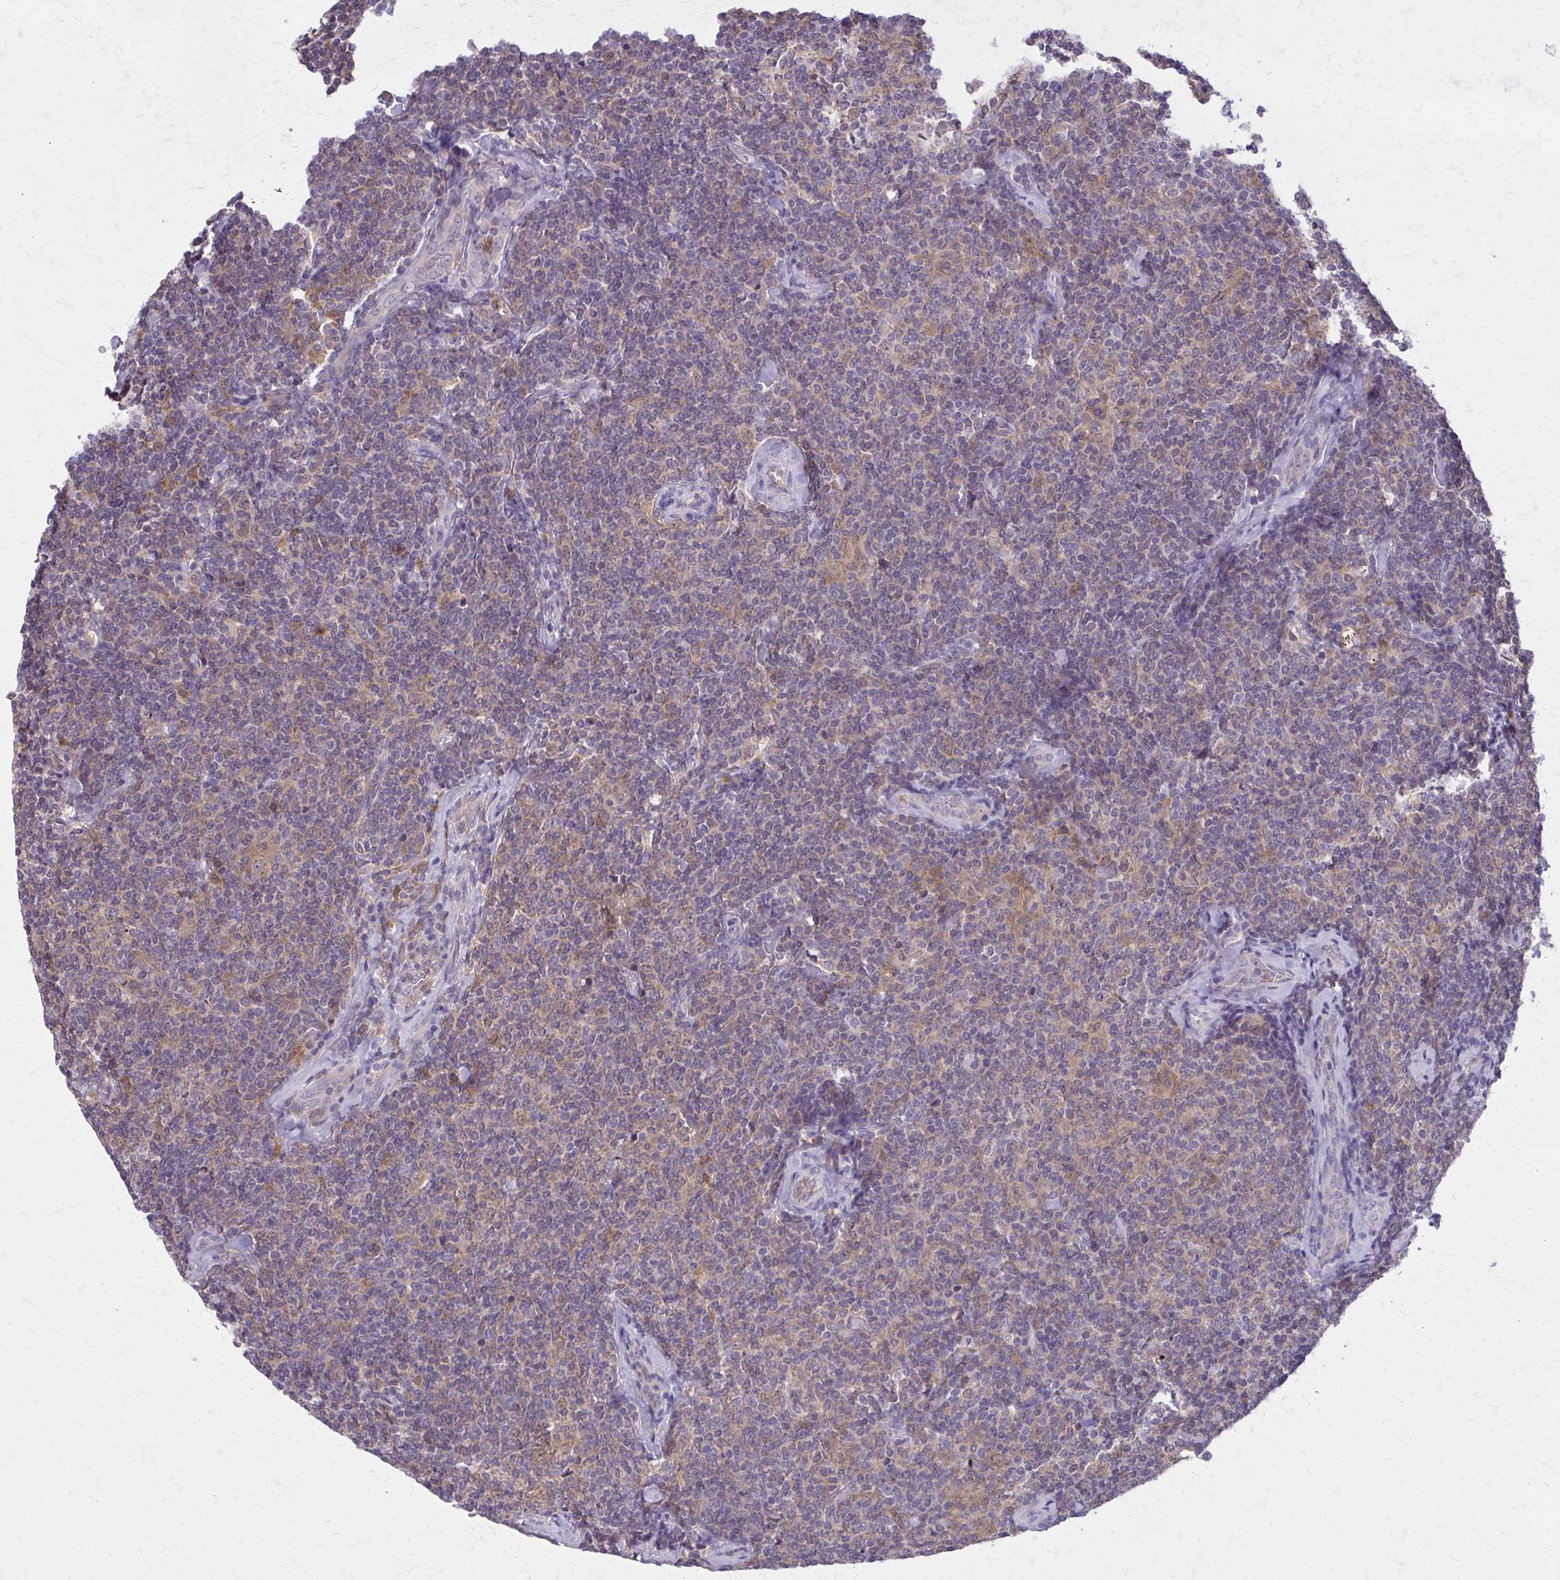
{"staining": {"intensity": "weak", "quantity": "<25%", "location": "cytoplasmic/membranous"}, "tissue": "lymphoma", "cell_type": "Tumor cells", "image_type": "cancer", "snomed": [{"axis": "morphology", "description": "Malignant lymphoma, non-Hodgkin's type, Low grade"}, {"axis": "topography", "description": "Lymph node"}], "caption": "There is no significant positivity in tumor cells of low-grade malignant lymphoma, non-Hodgkin's type.", "gene": "NRBF2", "patient": {"sex": "female", "age": 56}}